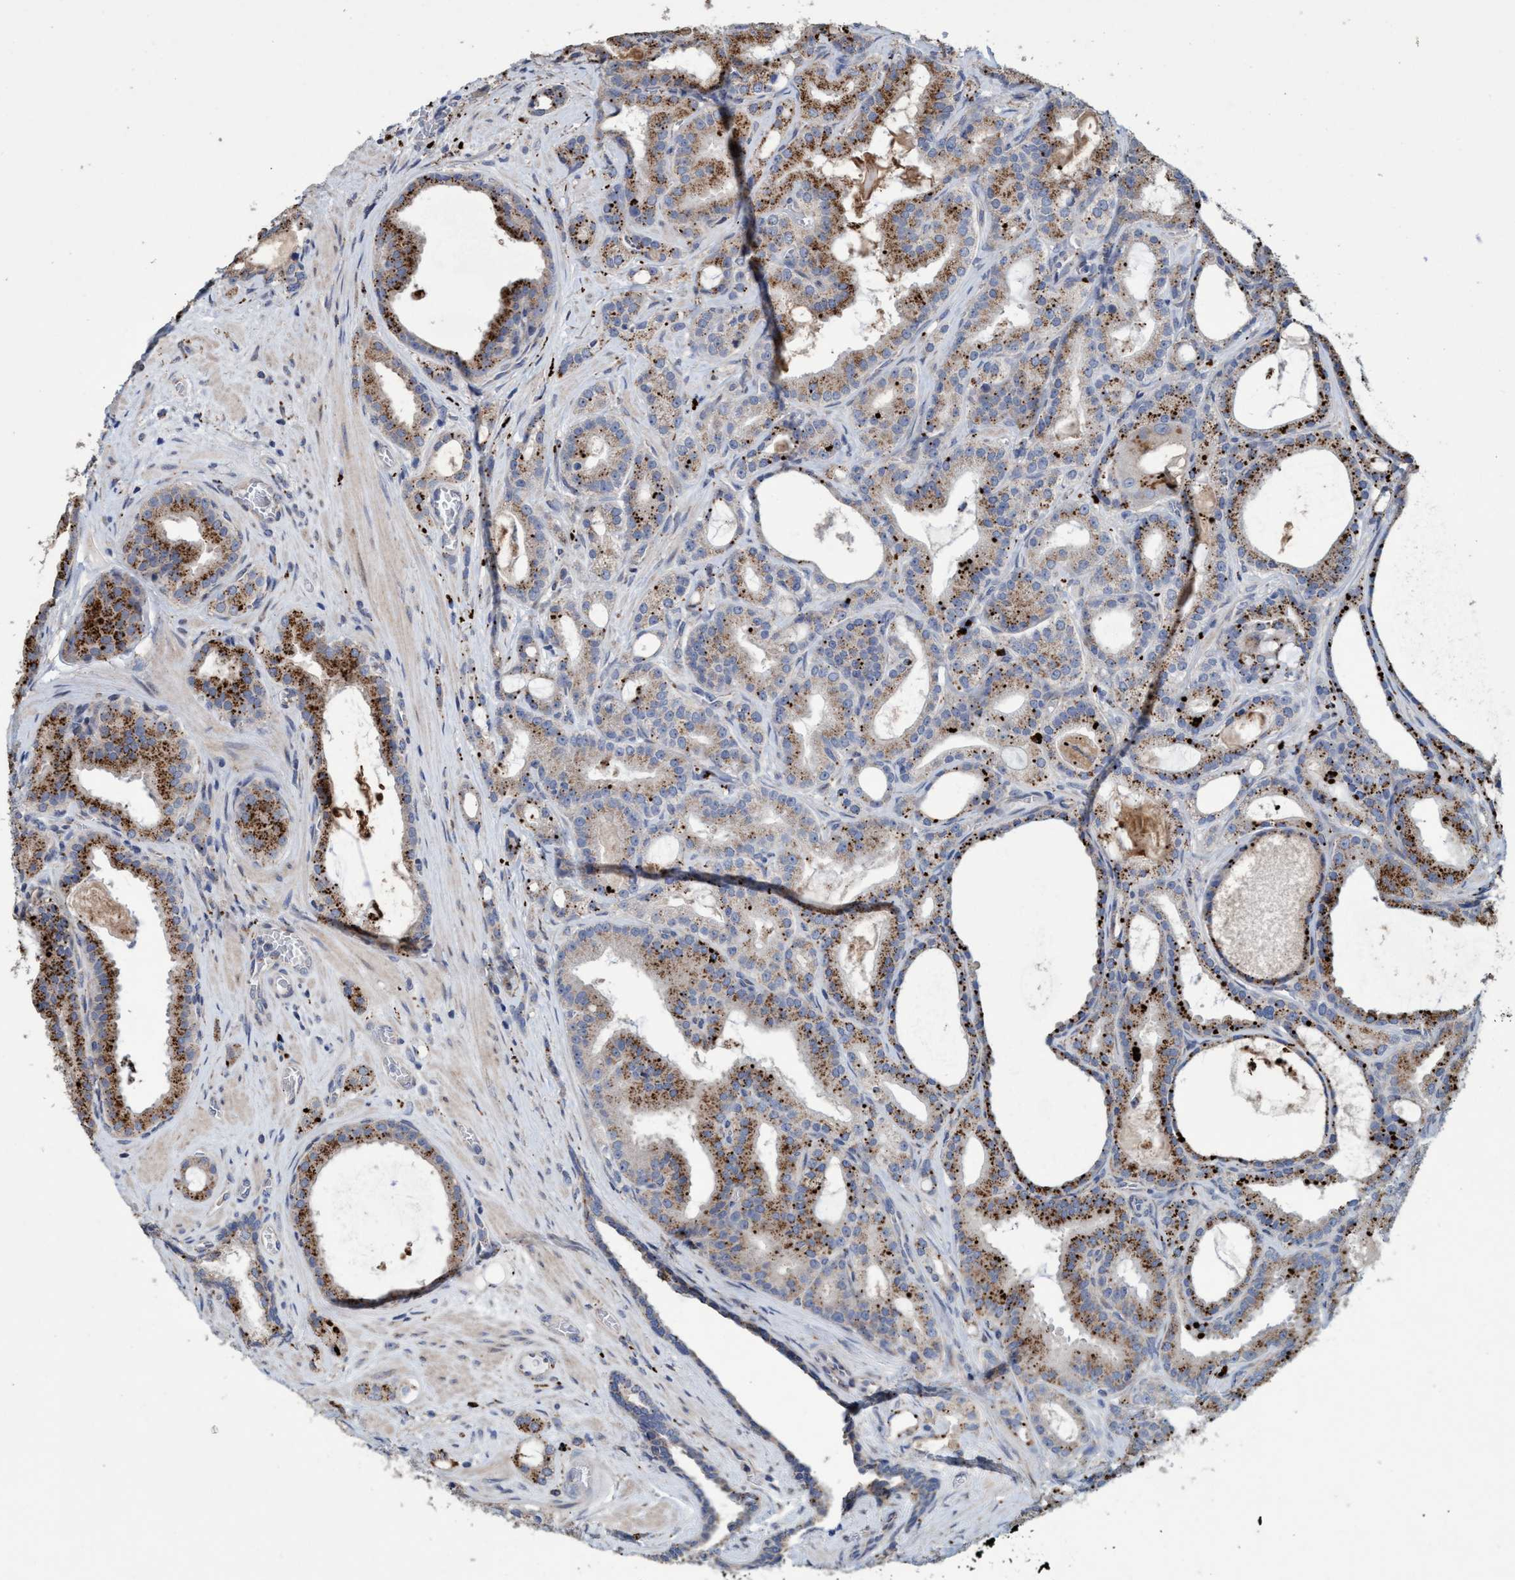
{"staining": {"intensity": "strong", "quantity": "25%-75%", "location": "cytoplasmic/membranous"}, "tissue": "prostate cancer", "cell_type": "Tumor cells", "image_type": "cancer", "snomed": [{"axis": "morphology", "description": "Adenocarcinoma, High grade"}, {"axis": "topography", "description": "Prostate"}], "caption": "Immunohistochemical staining of human adenocarcinoma (high-grade) (prostate) shows high levels of strong cytoplasmic/membranous staining in about 25%-75% of tumor cells.", "gene": "BBS9", "patient": {"sex": "male", "age": 60}}